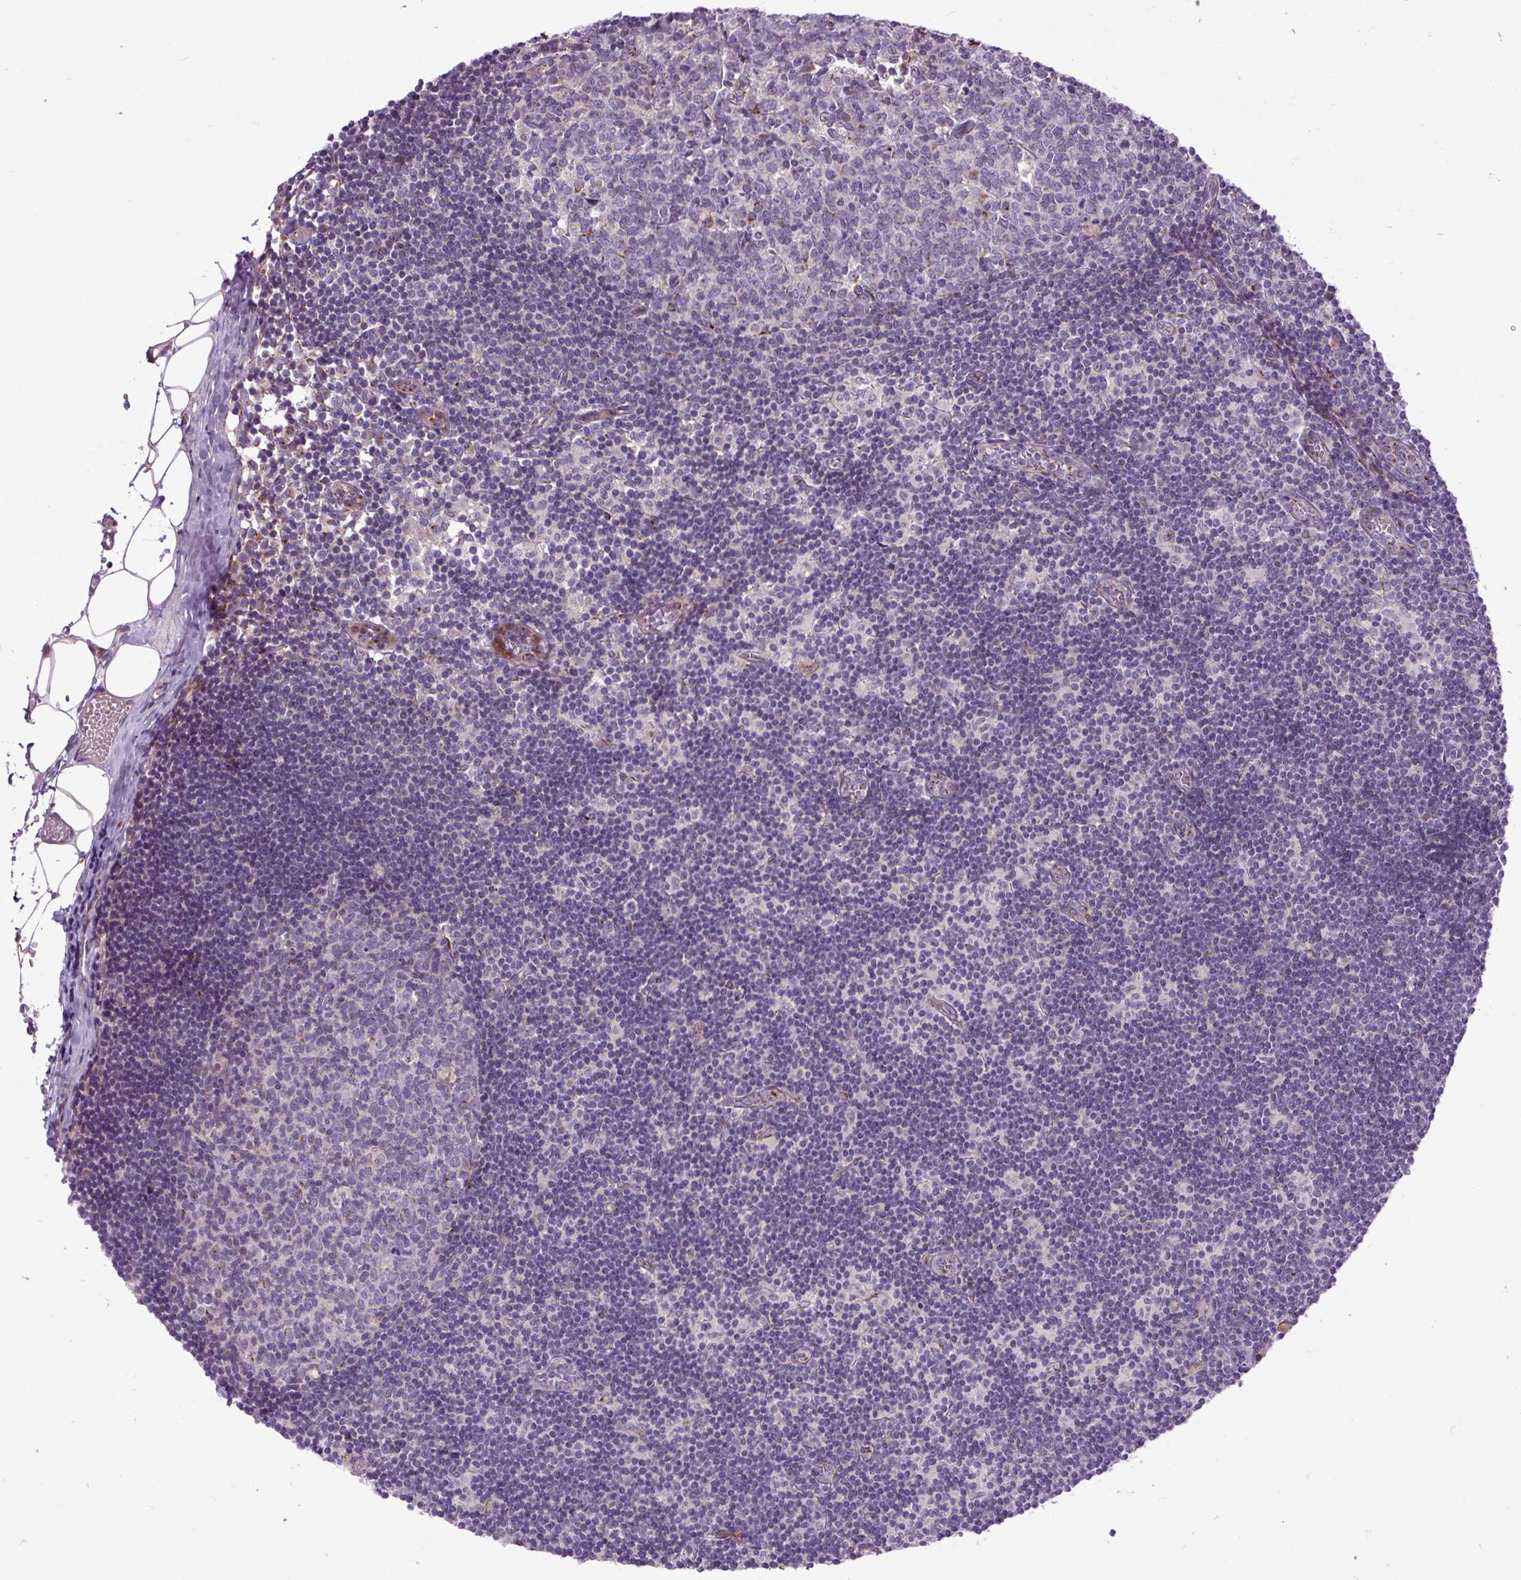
{"staining": {"intensity": "negative", "quantity": "none", "location": "none"}, "tissue": "lymph node", "cell_type": "Germinal center cells", "image_type": "normal", "snomed": [{"axis": "morphology", "description": "Normal tissue, NOS"}, {"axis": "topography", "description": "Lymph node"}], "caption": "This is an IHC photomicrograph of normal lymph node. There is no expression in germinal center cells.", "gene": "MSMP", "patient": {"sex": "female", "age": 31}}